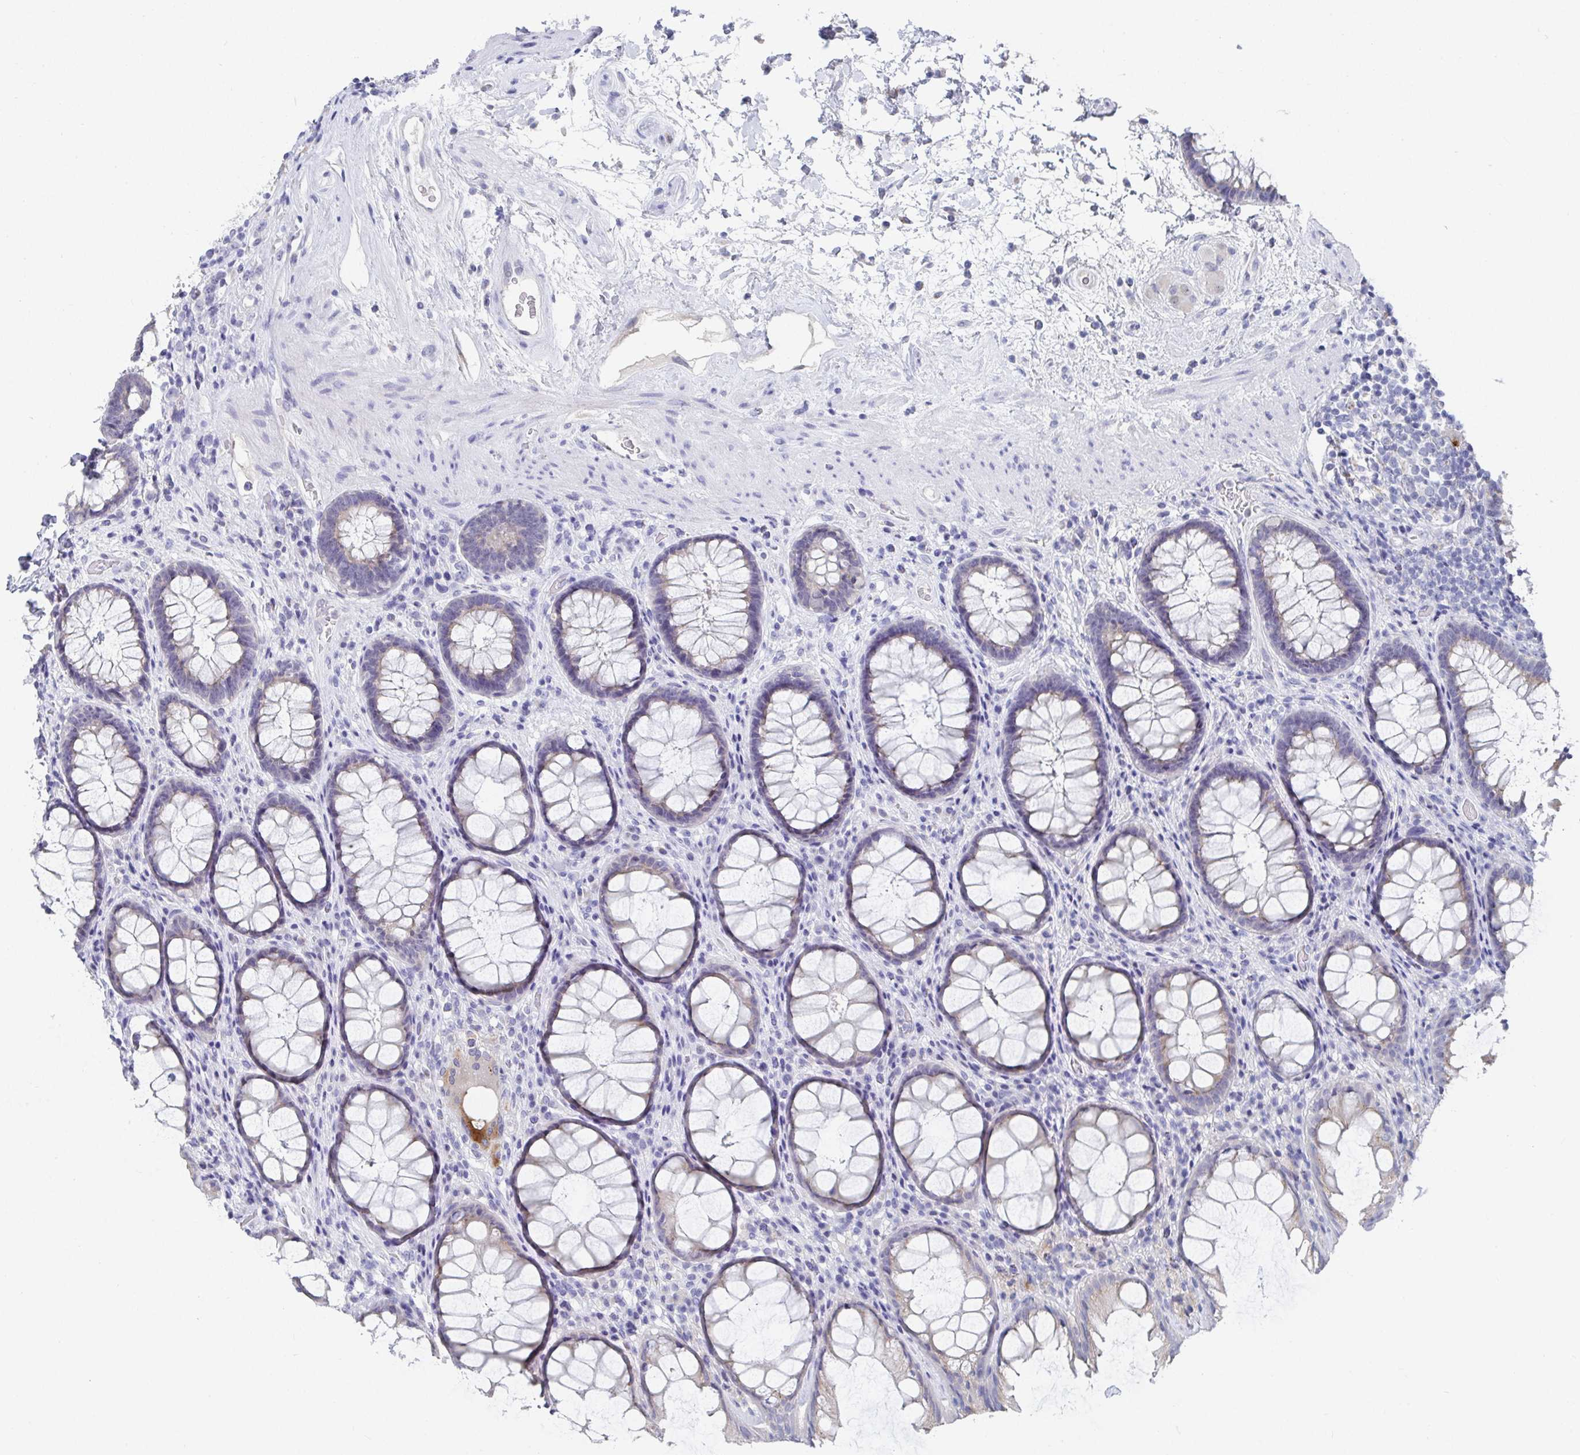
{"staining": {"intensity": "moderate", "quantity": "<25%", "location": "cytoplasmic/membranous"}, "tissue": "rectum", "cell_type": "Glandular cells", "image_type": "normal", "snomed": [{"axis": "morphology", "description": "Normal tissue, NOS"}, {"axis": "topography", "description": "Rectum"}], "caption": "Immunohistochemical staining of normal rectum reveals moderate cytoplasmic/membranous protein staining in approximately <25% of glandular cells.", "gene": "TAS2R39", "patient": {"sex": "male", "age": 72}}